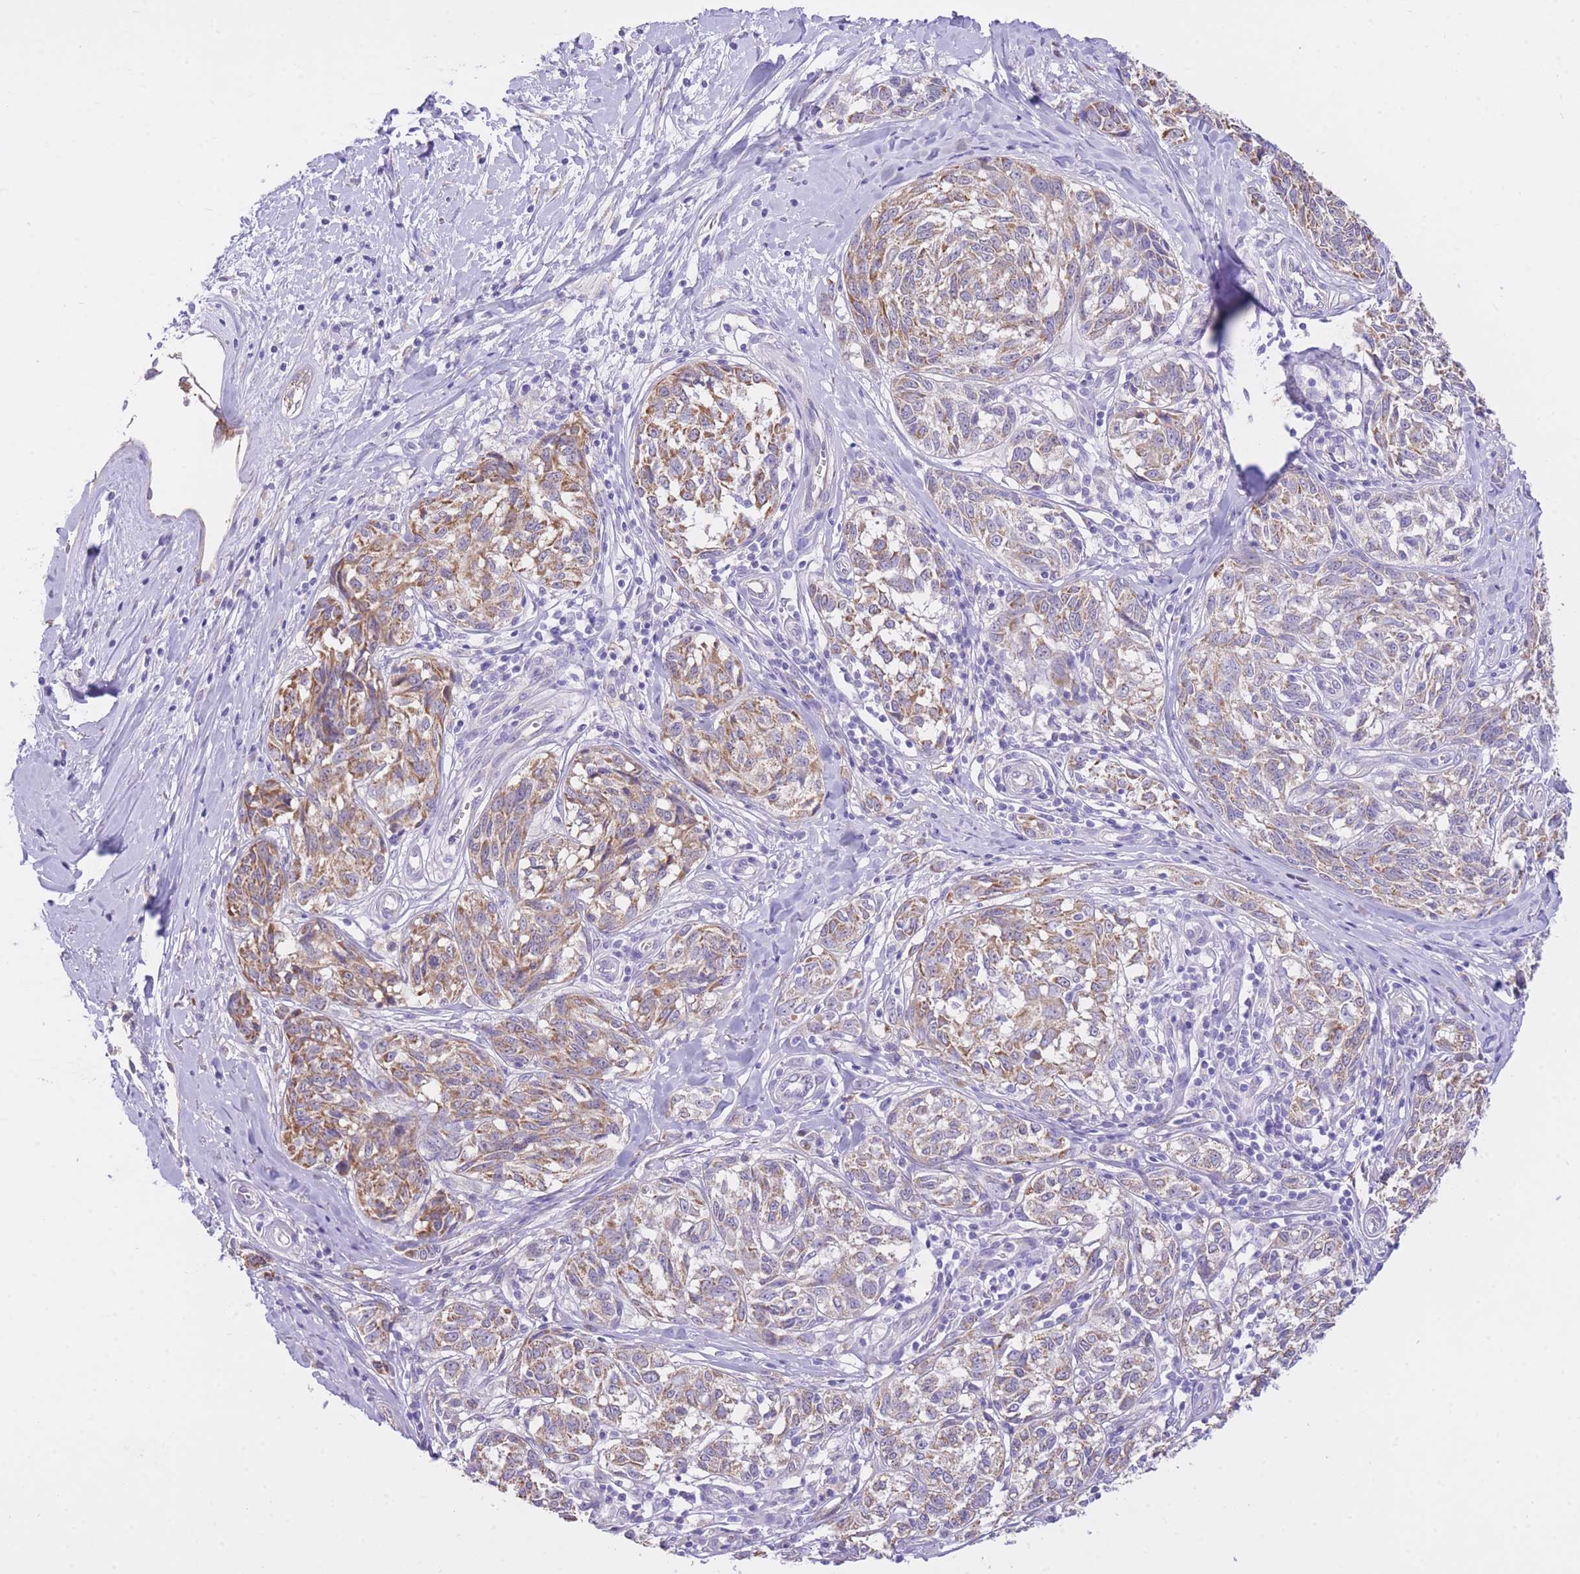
{"staining": {"intensity": "moderate", "quantity": "25%-75%", "location": "cytoplasmic/membranous"}, "tissue": "melanoma", "cell_type": "Tumor cells", "image_type": "cancer", "snomed": [{"axis": "morphology", "description": "Normal tissue, NOS"}, {"axis": "morphology", "description": "Malignant melanoma, NOS"}, {"axis": "topography", "description": "Skin"}], "caption": "About 25%-75% of tumor cells in human malignant melanoma display moderate cytoplasmic/membranous protein positivity as visualized by brown immunohistochemical staining.", "gene": "PGM1", "patient": {"sex": "female", "age": 64}}